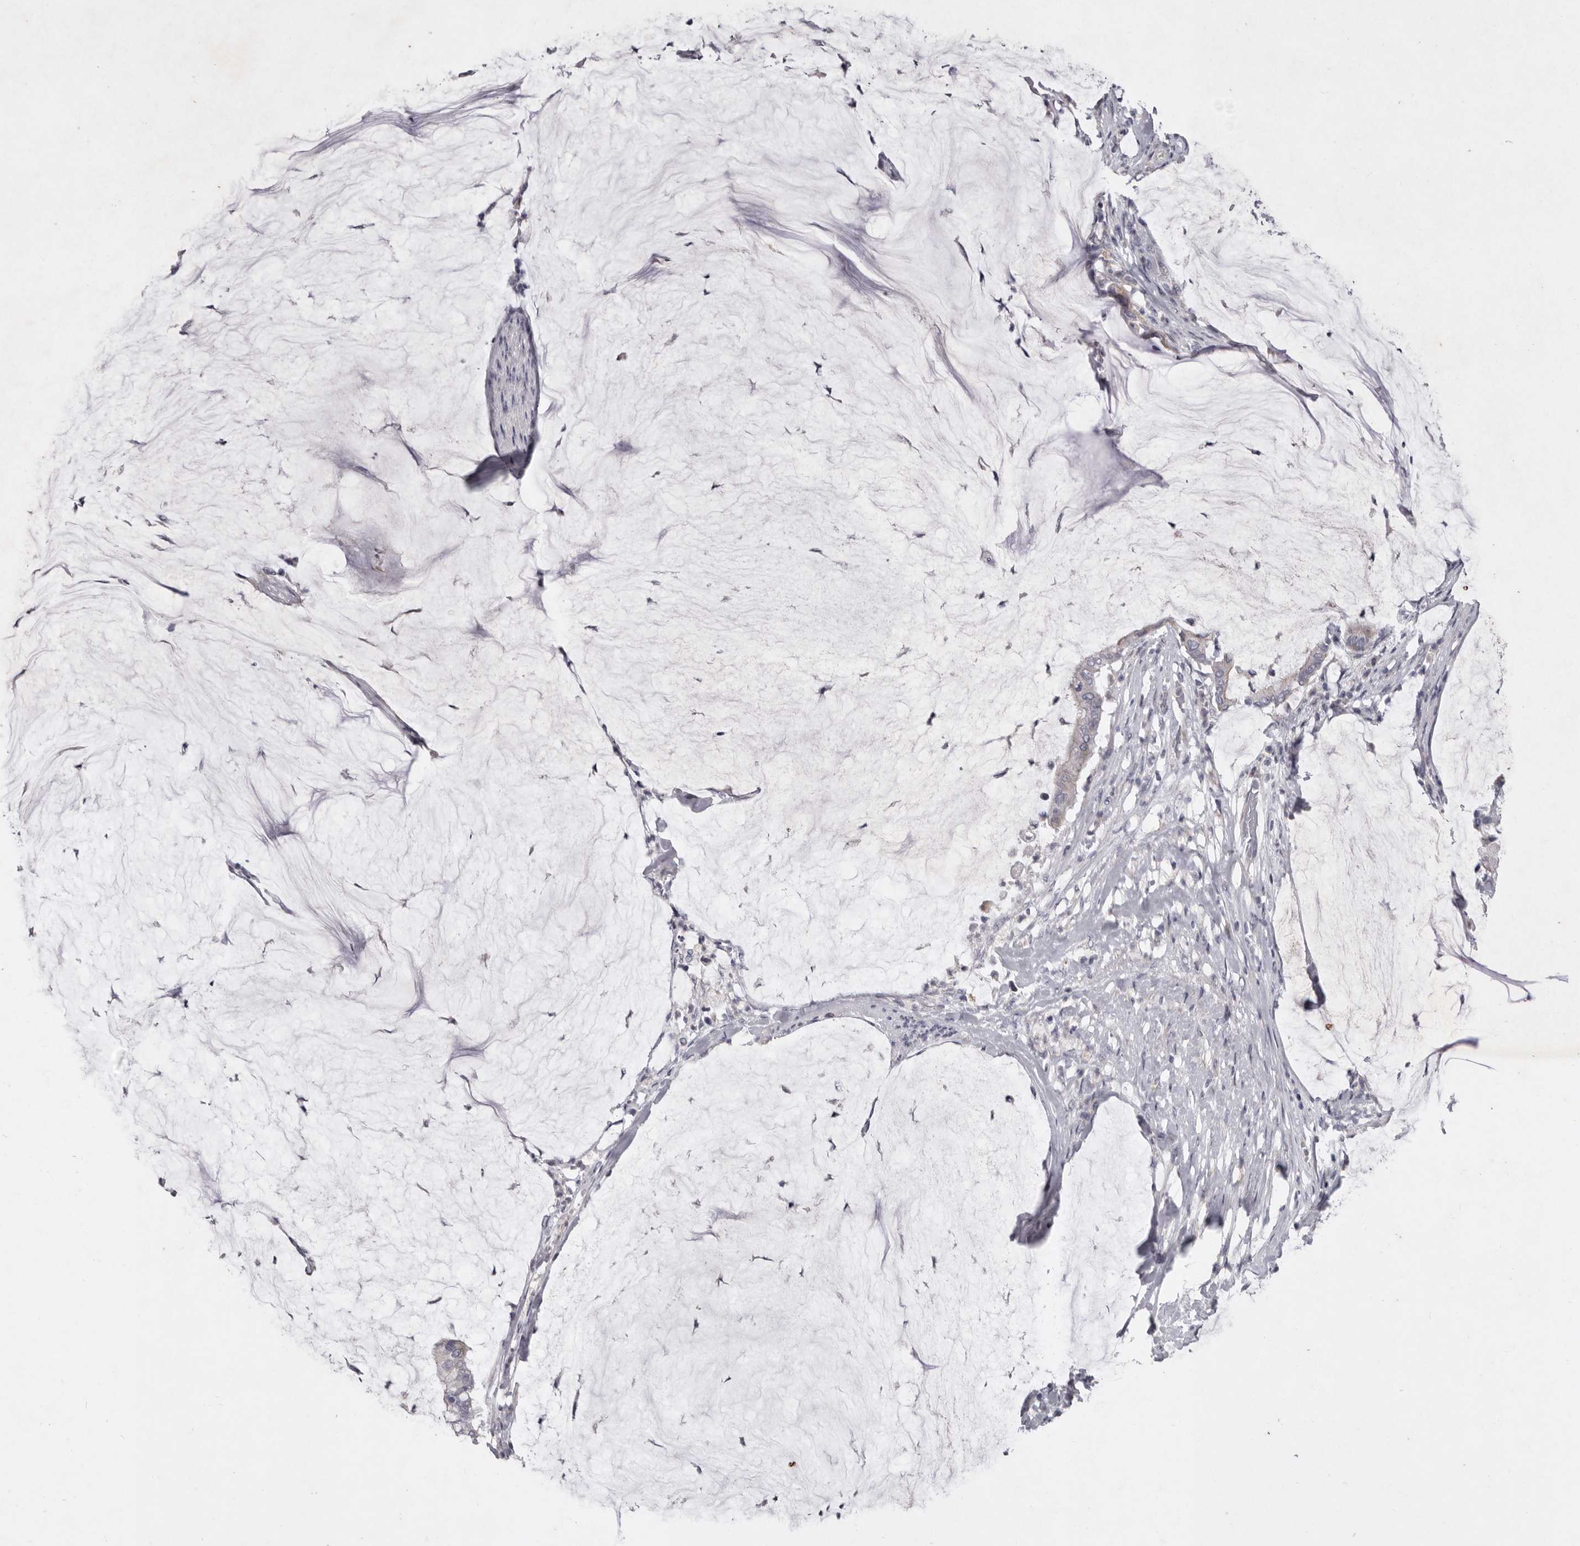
{"staining": {"intensity": "negative", "quantity": "none", "location": "none"}, "tissue": "pancreatic cancer", "cell_type": "Tumor cells", "image_type": "cancer", "snomed": [{"axis": "morphology", "description": "Adenocarcinoma, NOS"}, {"axis": "topography", "description": "Pancreas"}], "caption": "This histopathology image is of pancreatic adenocarcinoma stained with immunohistochemistry to label a protein in brown with the nuclei are counter-stained blue. There is no expression in tumor cells.", "gene": "NKAIN4", "patient": {"sex": "male", "age": 41}}